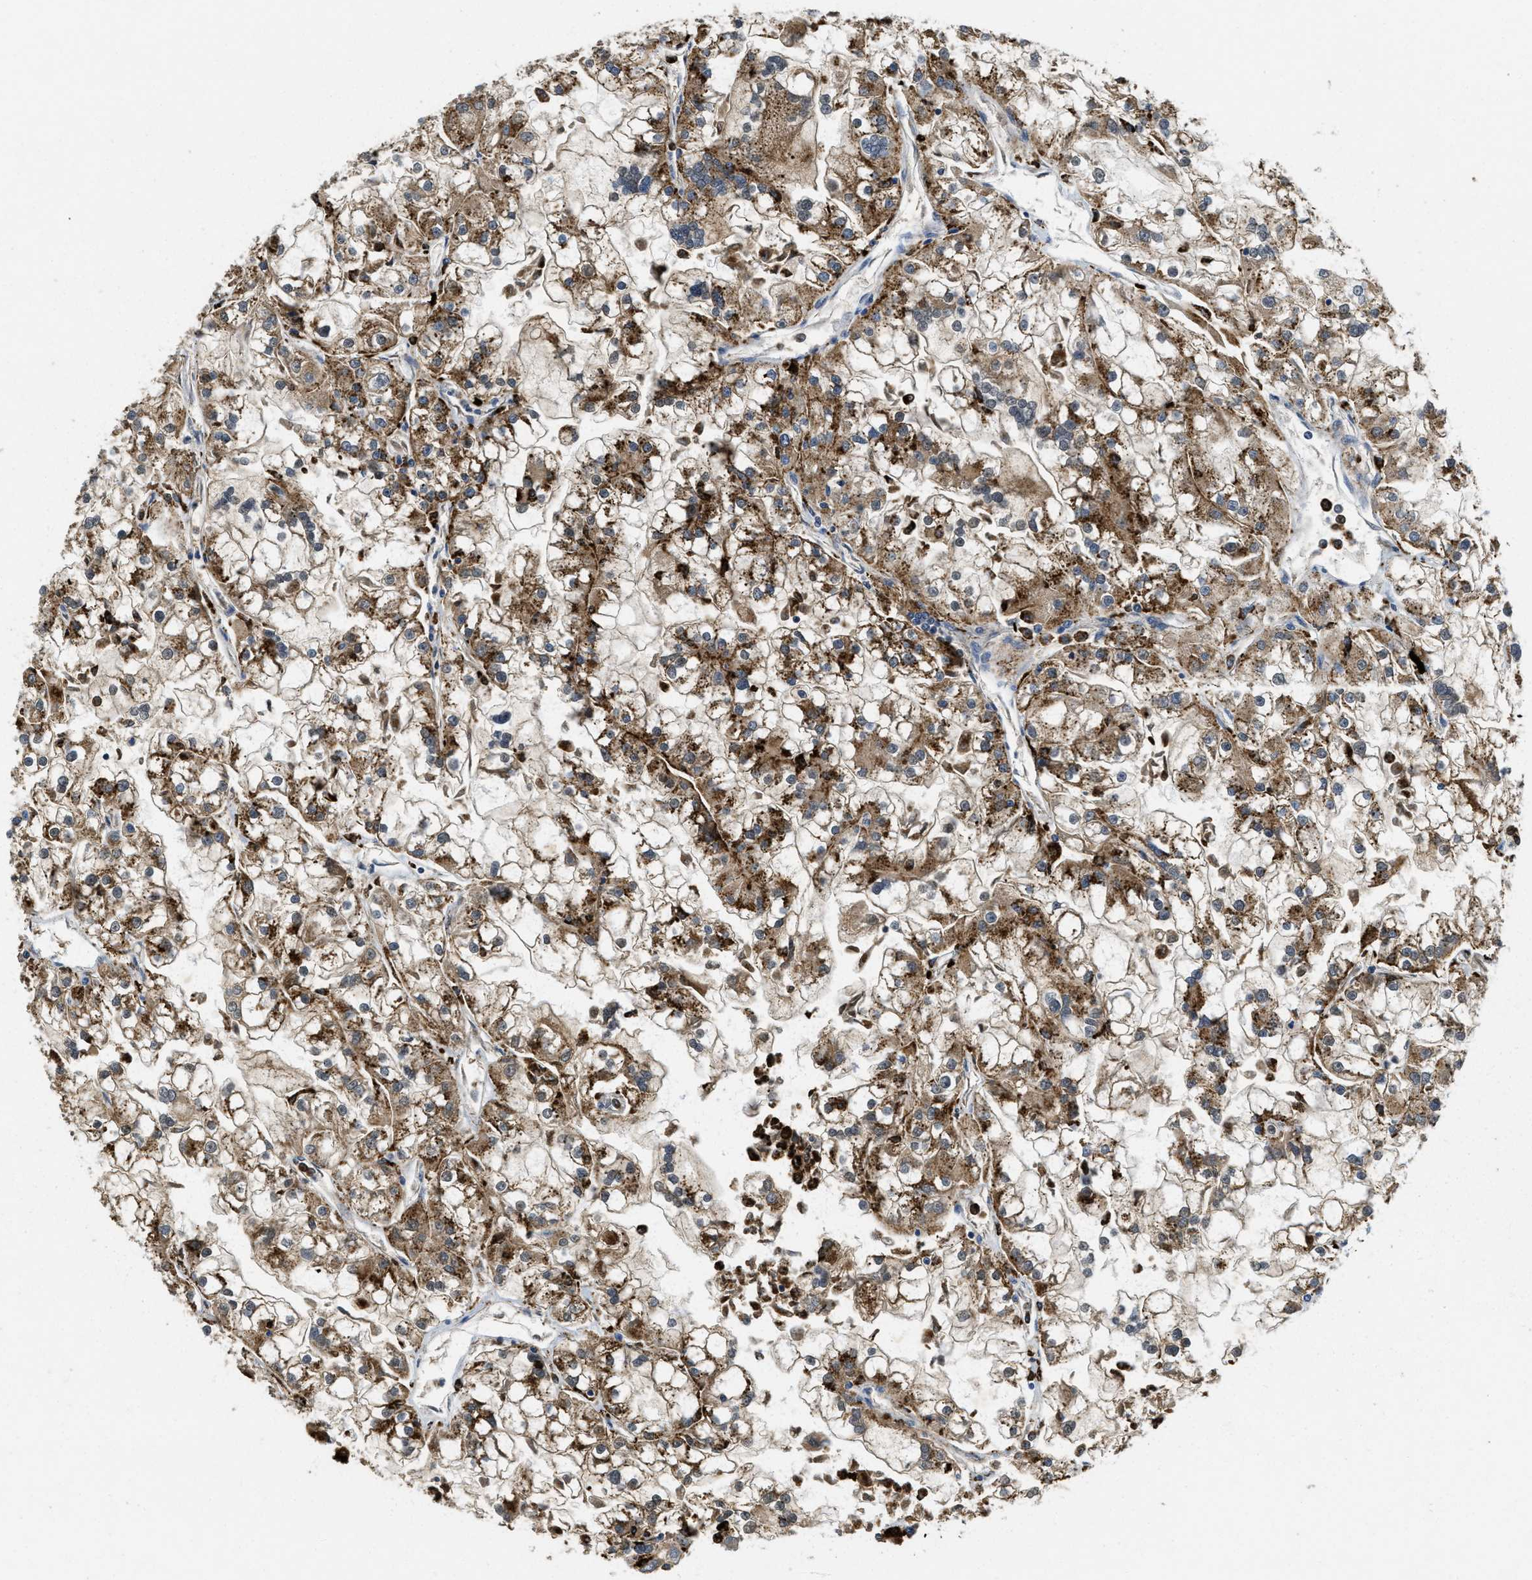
{"staining": {"intensity": "moderate", "quantity": ">75%", "location": "cytoplasmic/membranous"}, "tissue": "renal cancer", "cell_type": "Tumor cells", "image_type": "cancer", "snomed": [{"axis": "morphology", "description": "Adenocarcinoma, NOS"}, {"axis": "topography", "description": "Kidney"}], "caption": "This micrograph reveals immunohistochemistry staining of renal cancer (adenocarcinoma), with medium moderate cytoplasmic/membranous staining in about >75% of tumor cells.", "gene": "BMPR2", "patient": {"sex": "female", "age": 52}}